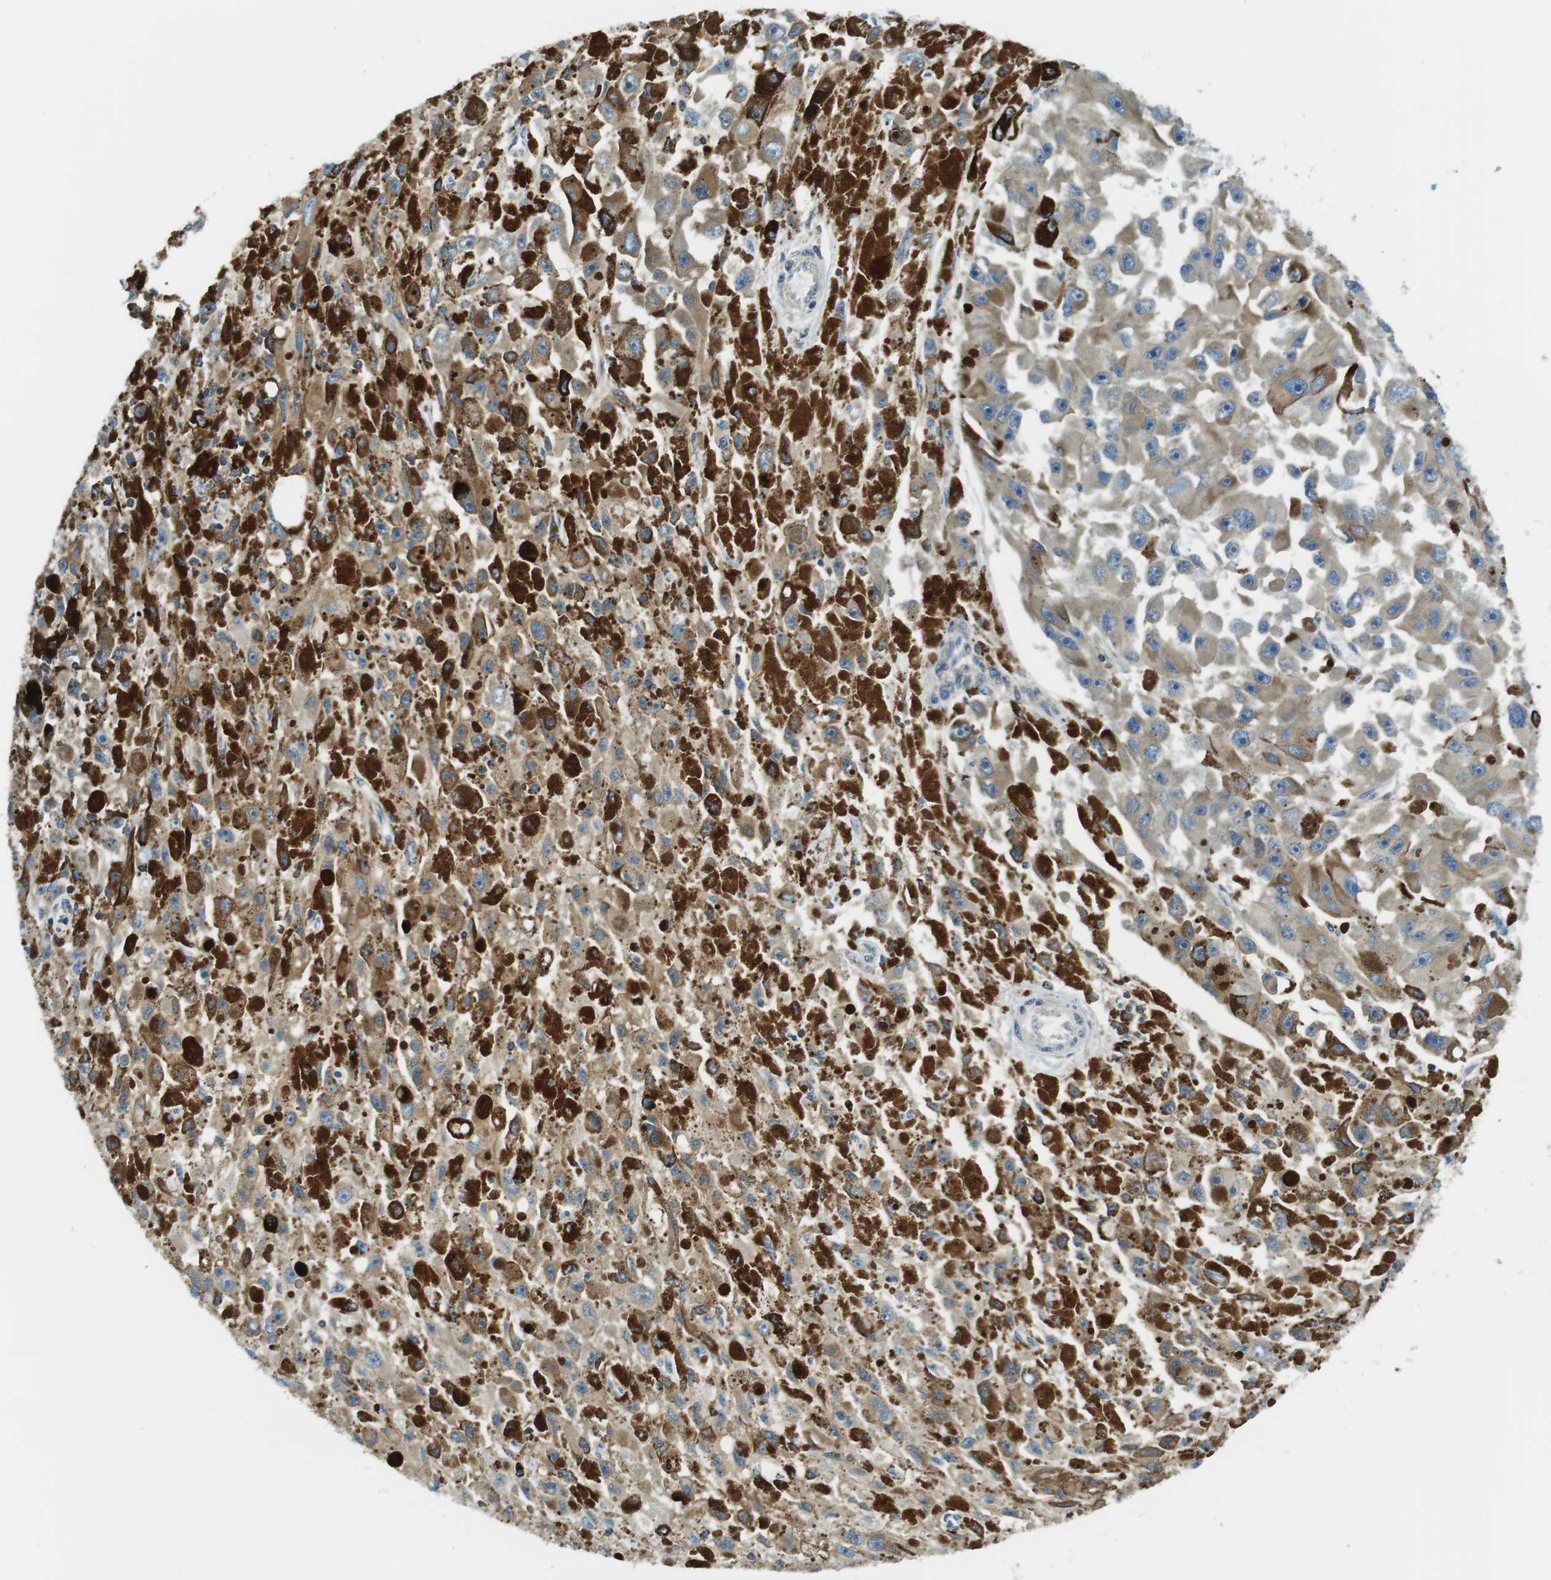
{"staining": {"intensity": "moderate", "quantity": "25%-75%", "location": "cytoplasmic/membranous"}, "tissue": "melanoma", "cell_type": "Tumor cells", "image_type": "cancer", "snomed": [{"axis": "morphology", "description": "Malignant melanoma, NOS"}, {"axis": "topography", "description": "Skin"}], "caption": "Immunohistochemical staining of melanoma demonstrates moderate cytoplasmic/membranous protein positivity in approximately 25%-75% of tumor cells. Using DAB (brown) and hematoxylin (blue) stains, captured at high magnification using brightfield microscopy.", "gene": "KCNE3", "patient": {"sex": "female", "age": 104}}